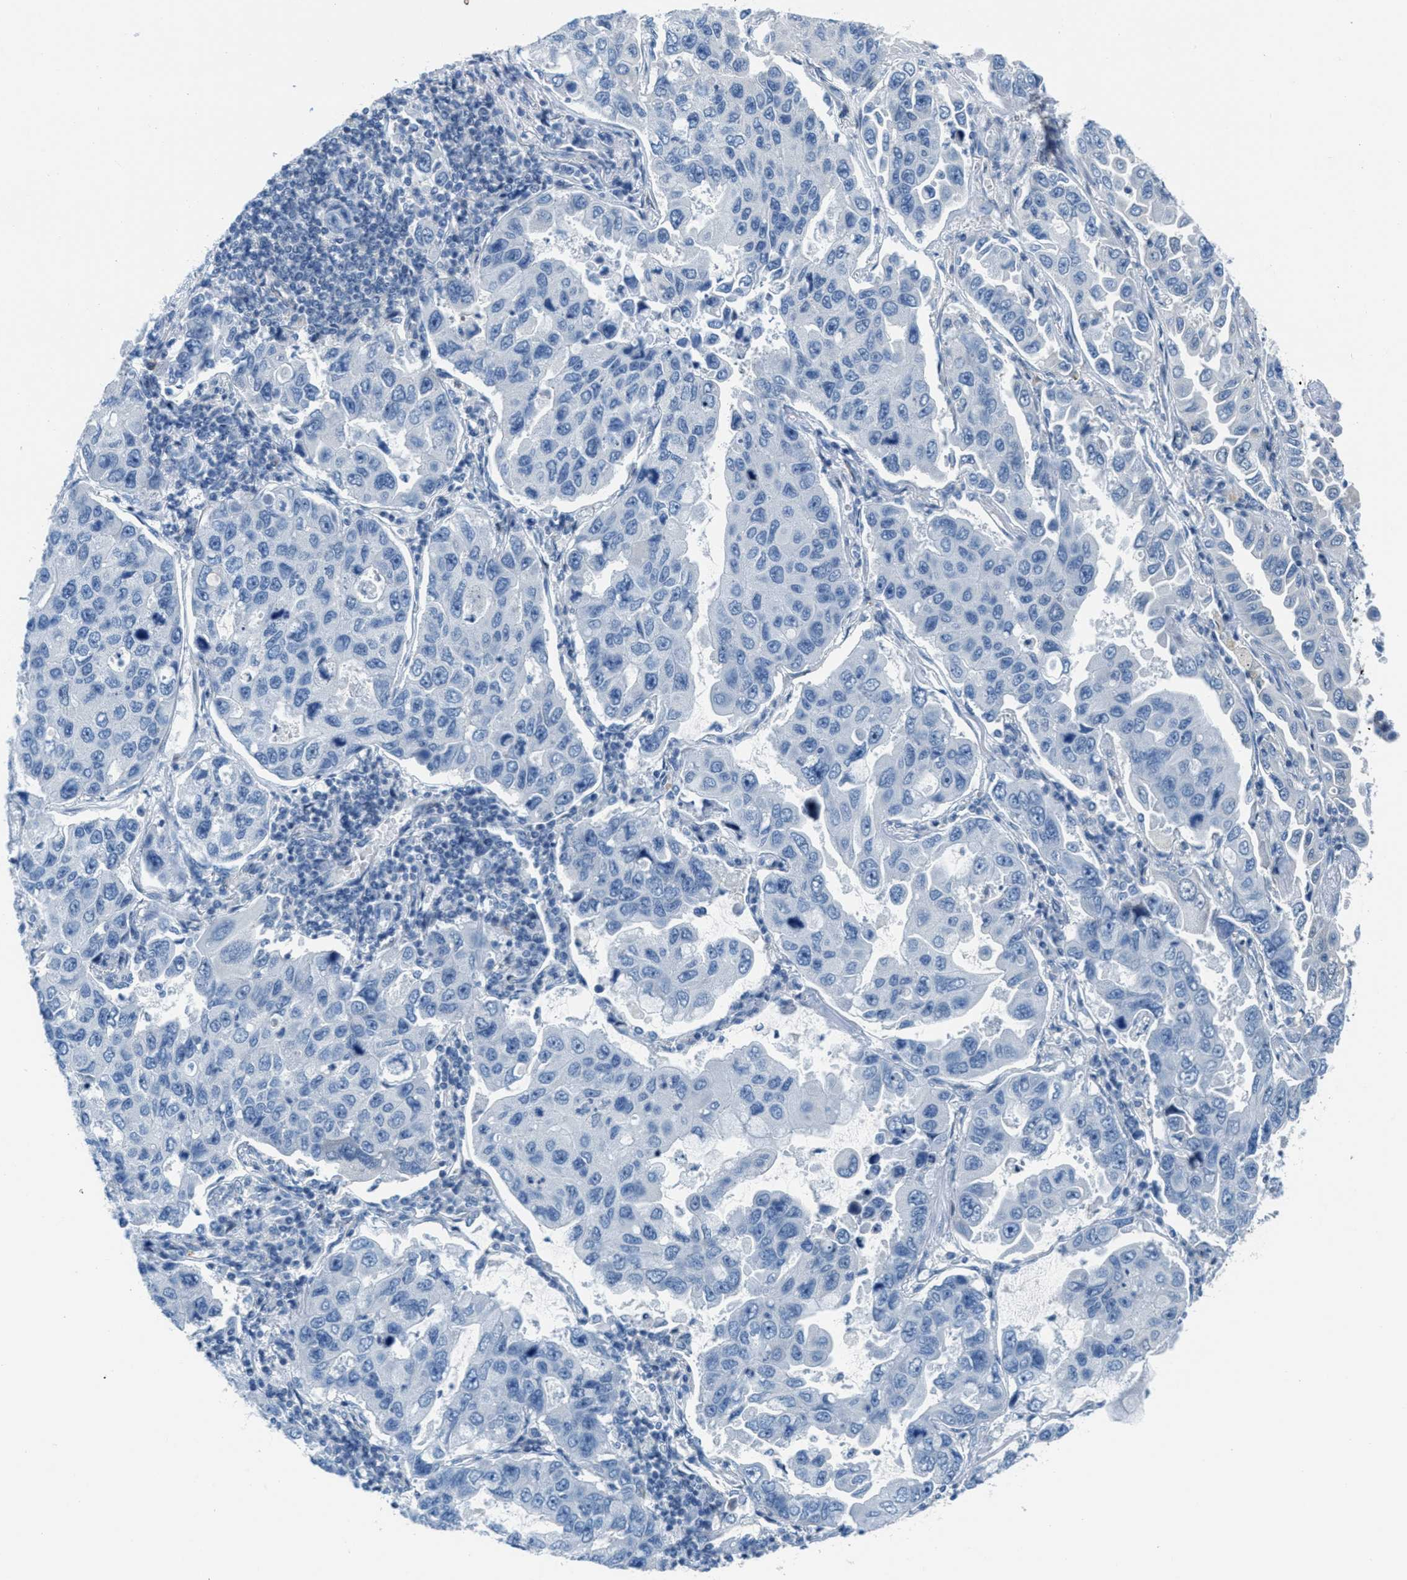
{"staining": {"intensity": "negative", "quantity": "none", "location": "none"}, "tissue": "lung cancer", "cell_type": "Tumor cells", "image_type": "cancer", "snomed": [{"axis": "morphology", "description": "Adenocarcinoma, NOS"}, {"axis": "topography", "description": "Lung"}], "caption": "IHC histopathology image of neoplastic tissue: human lung adenocarcinoma stained with DAB (3,3'-diaminobenzidine) displays no significant protein positivity in tumor cells. (DAB (3,3'-diaminobenzidine) immunohistochemistry (IHC), high magnification).", "gene": "MAPRE2", "patient": {"sex": "male", "age": 64}}